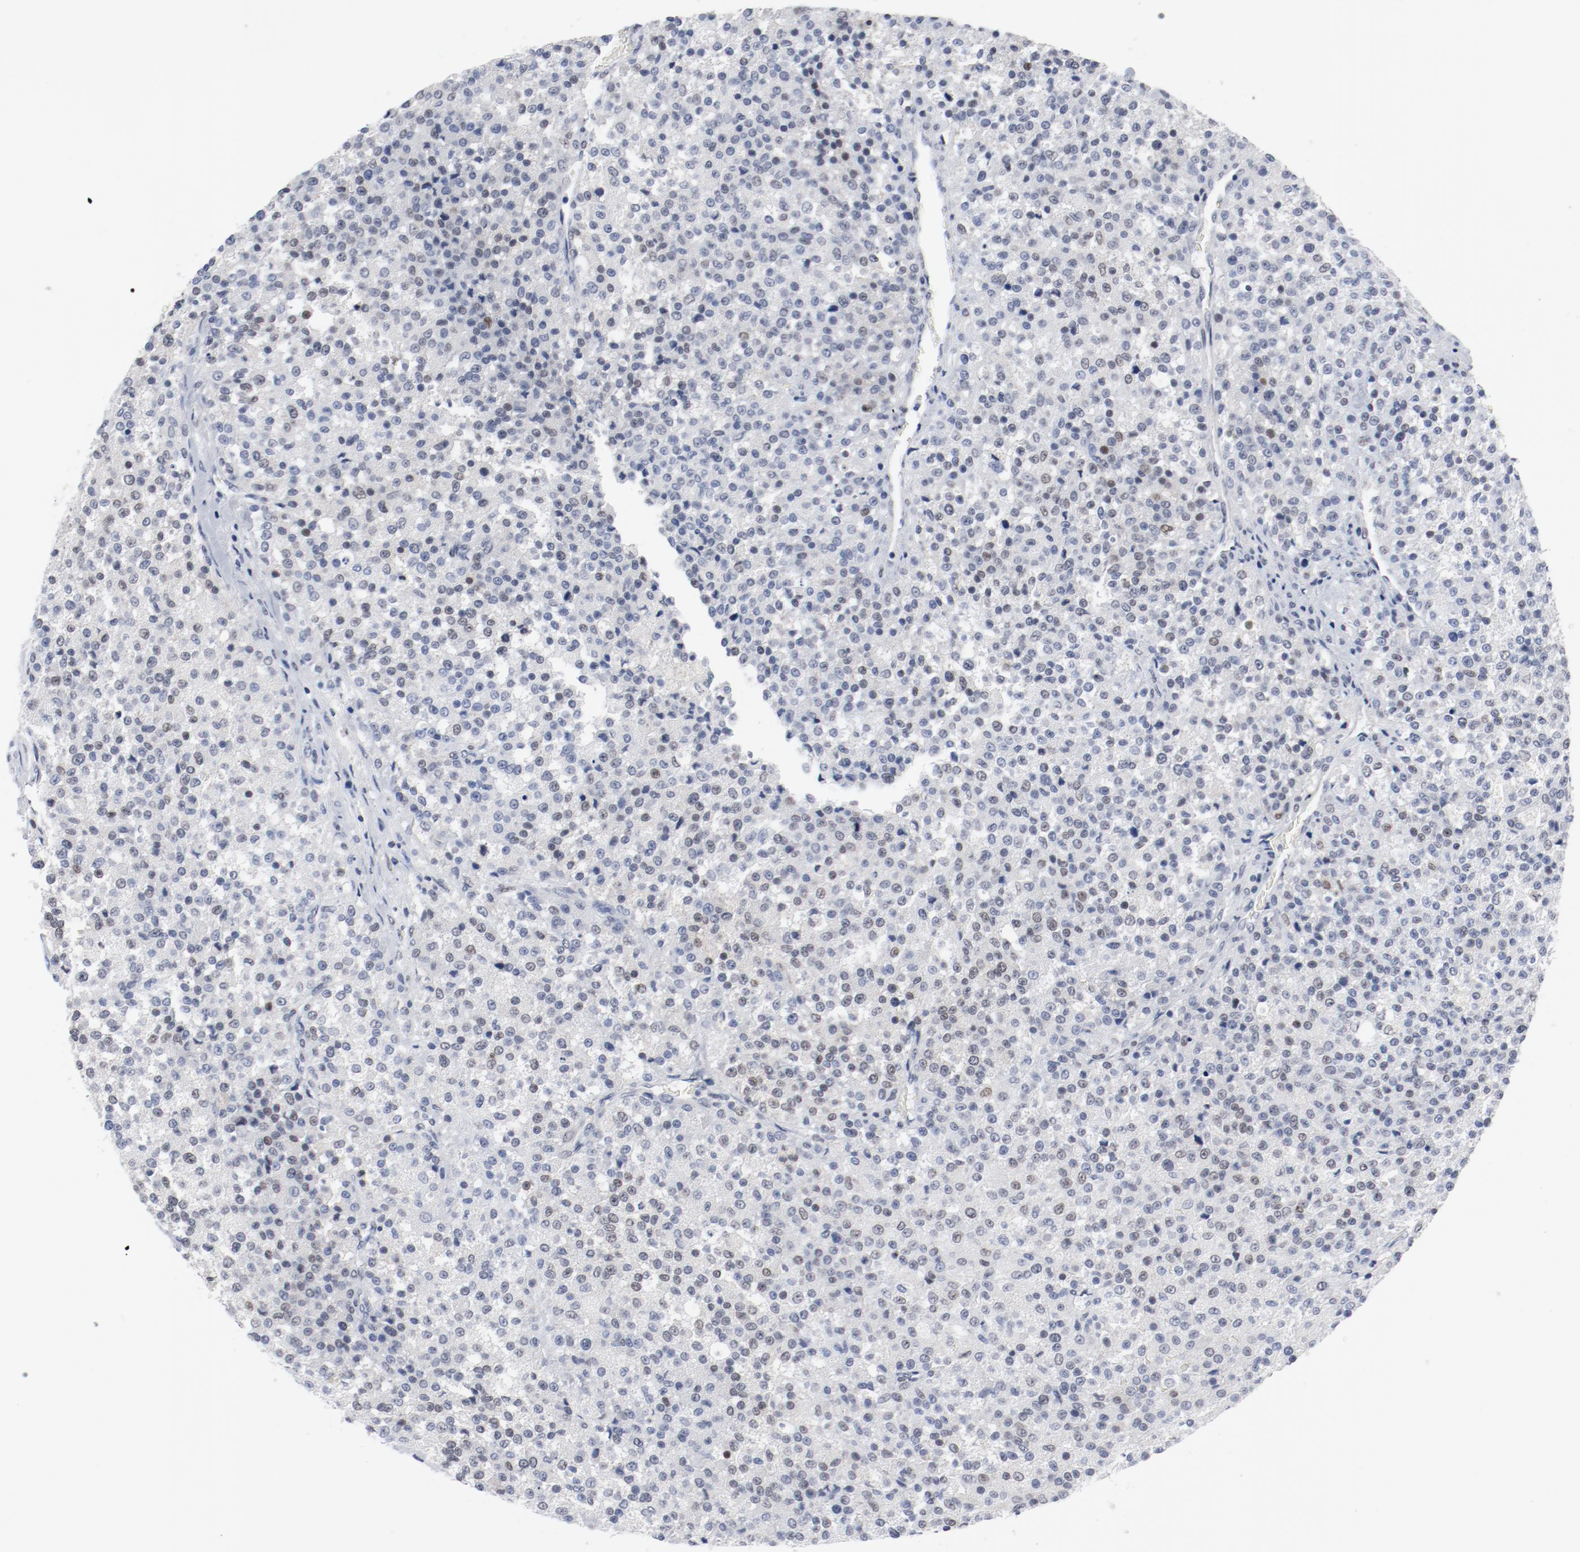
{"staining": {"intensity": "weak", "quantity": "25%-75%", "location": "nuclear"}, "tissue": "testis cancer", "cell_type": "Tumor cells", "image_type": "cancer", "snomed": [{"axis": "morphology", "description": "Seminoma, NOS"}, {"axis": "topography", "description": "Testis"}], "caption": "The image displays a brown stain indicating the presence of a protein in the nuclear of tumor cells in testis cancer.", "gene": "ARNT", "patient": {"sex": "male", "age": 59}}